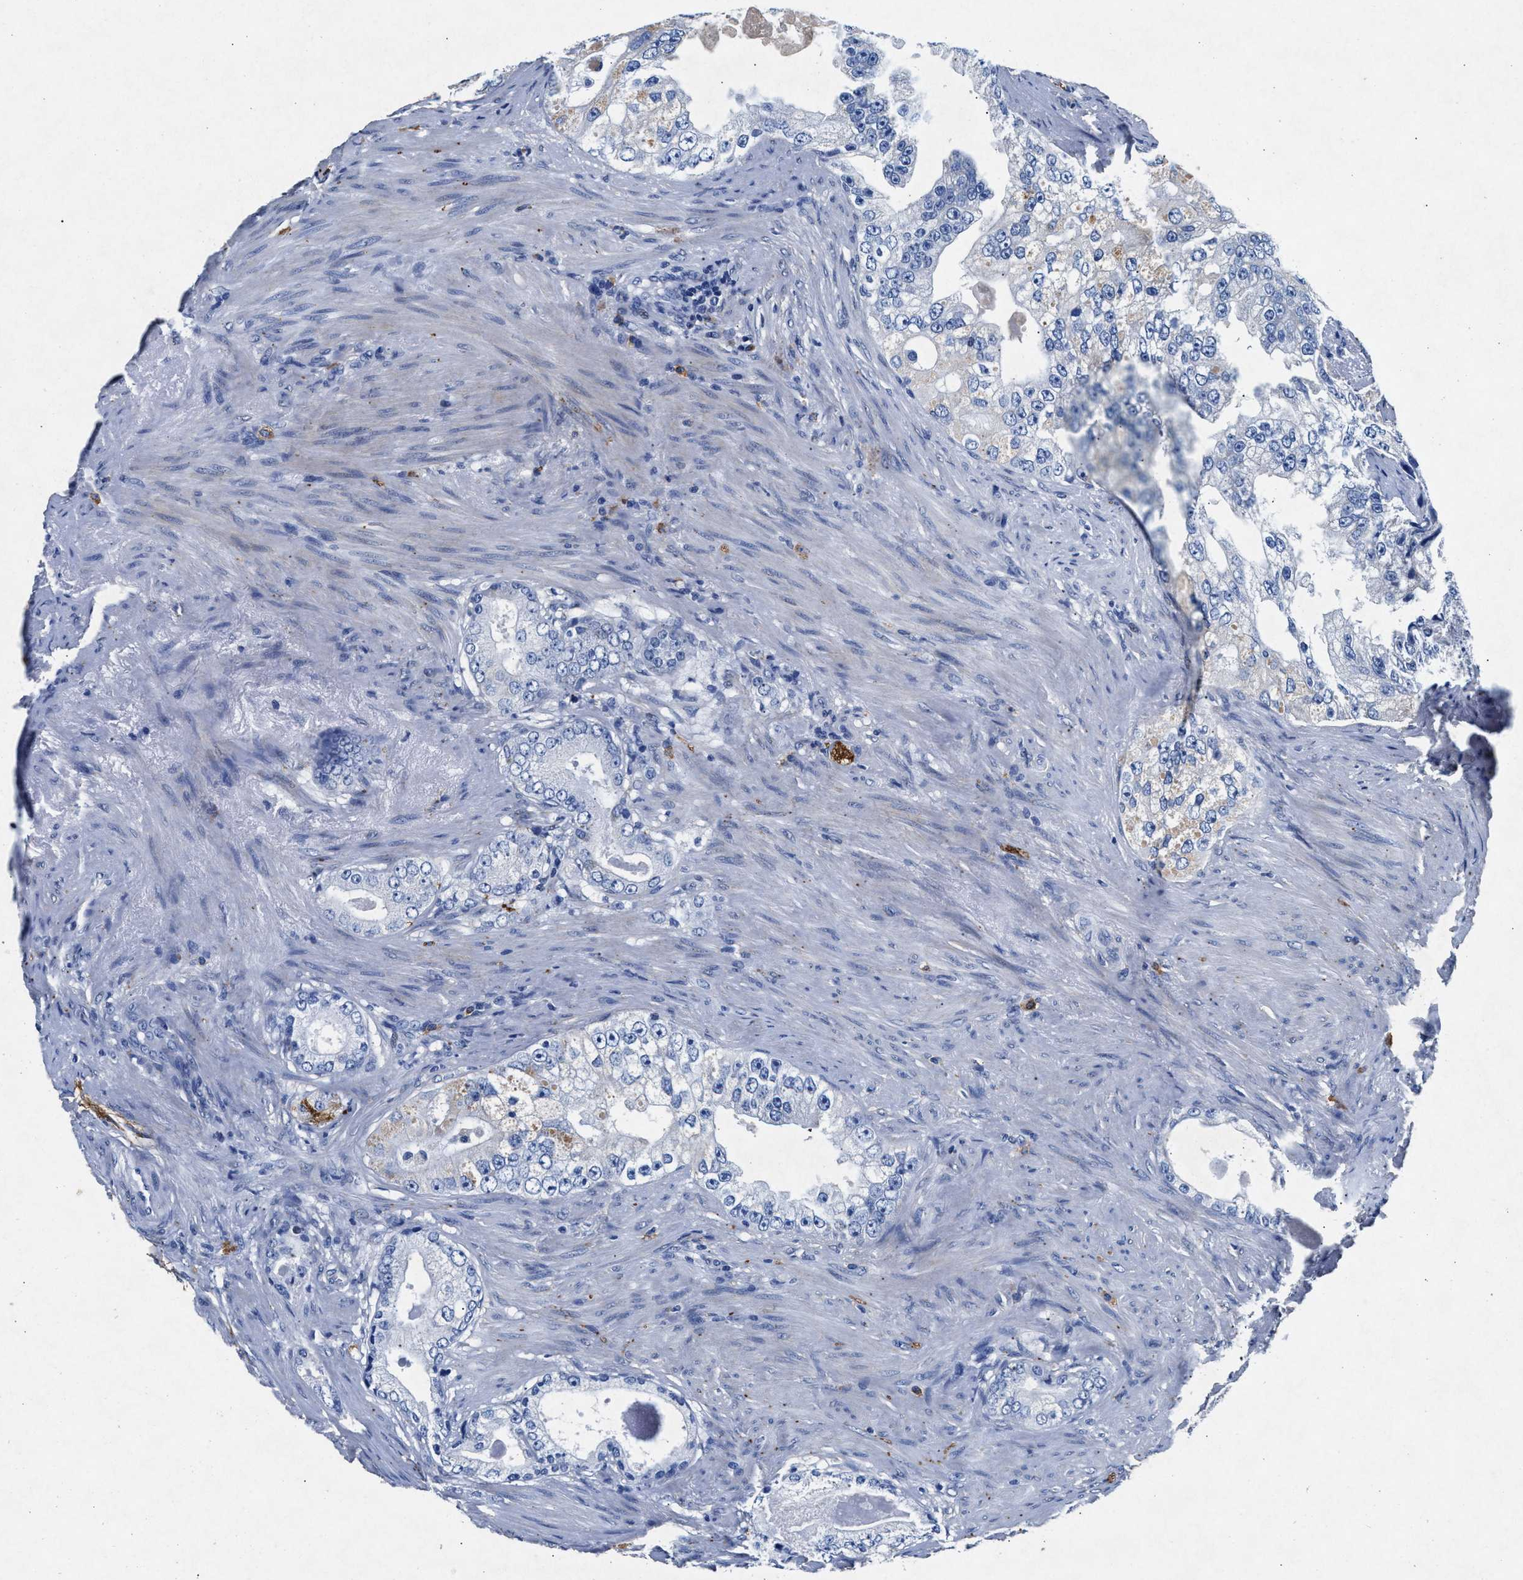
{"staining": {"intensity": "negative", "quantity": "none", "location": "none"}, "tissue": "prostate cancer", "cell_type": "Tumor cells", "image_type": "cancer", "snomed": [{"axis": "morphology", "description": "Adenocarcinoma, High grade"}, {"axis": "topography", "description": "Prostate"}], "caption": "A histopathology image of human high-grade adenocarcinoma (prostate) is negative for staining in tumor cells.", "gene": "MAP6", "patient": {"sex": "male", "age": 66}}